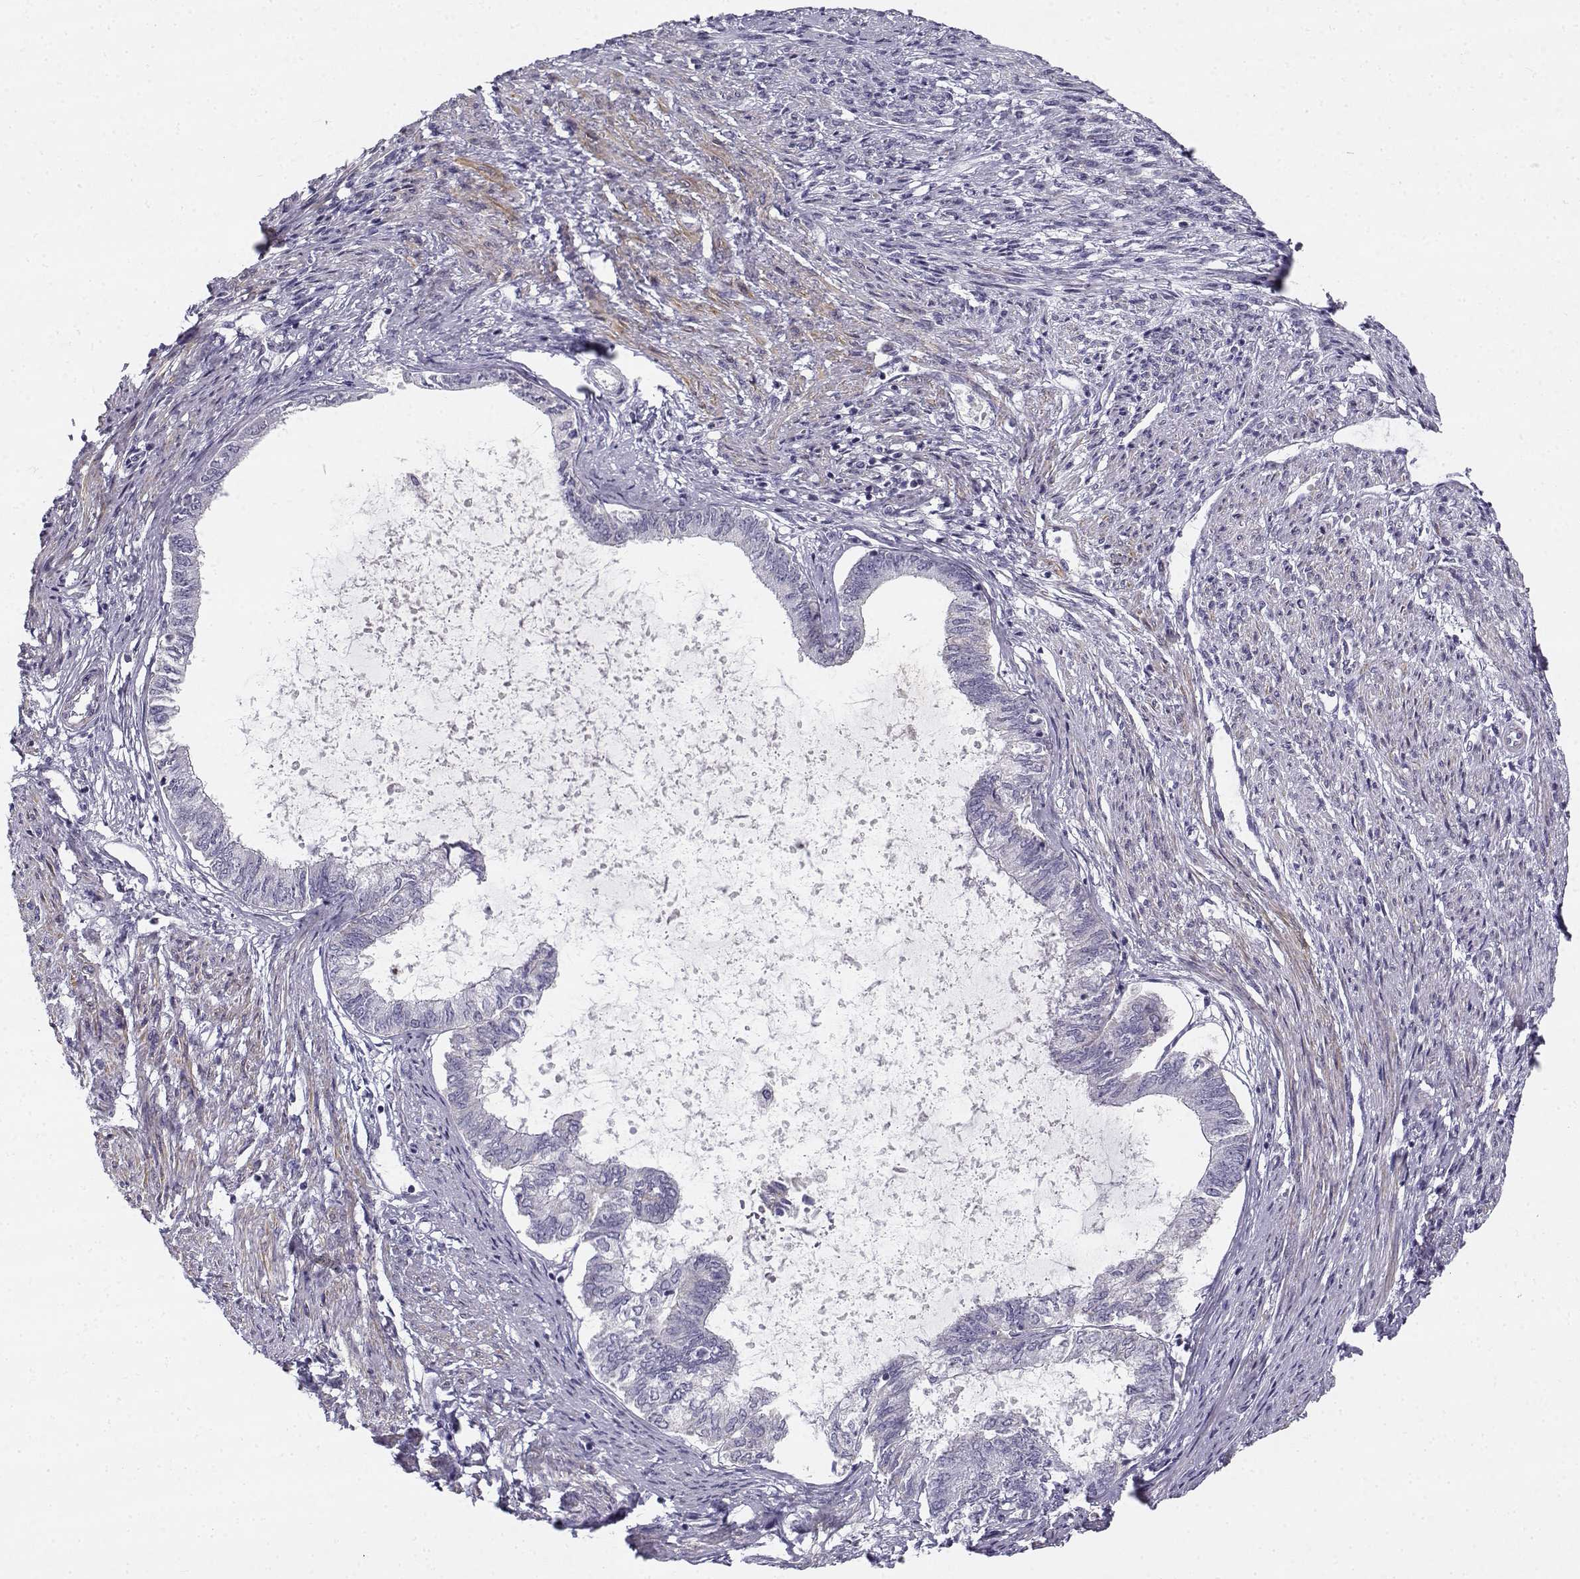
{"staining": {"intensity": "negative", "quantity": "none", "location": "none"}, "tissue": "endometrial cancer", "cell_type": "Tumor cells", "image_type": "cancer", "snomed": [{"axis": "morphology", "description": "Adenocarcinoma, NOS"}, {"axis": "topography", "description": "Endometrium"}], "caption": "Immunohistochemistry (IHC) image of neoplastic tissue: human endometrial cancer stained with DAB shows no significant protein expression in tumor cells.", "gene": "CREB3L3", "patient": {"sex": "female", "age": 86}}